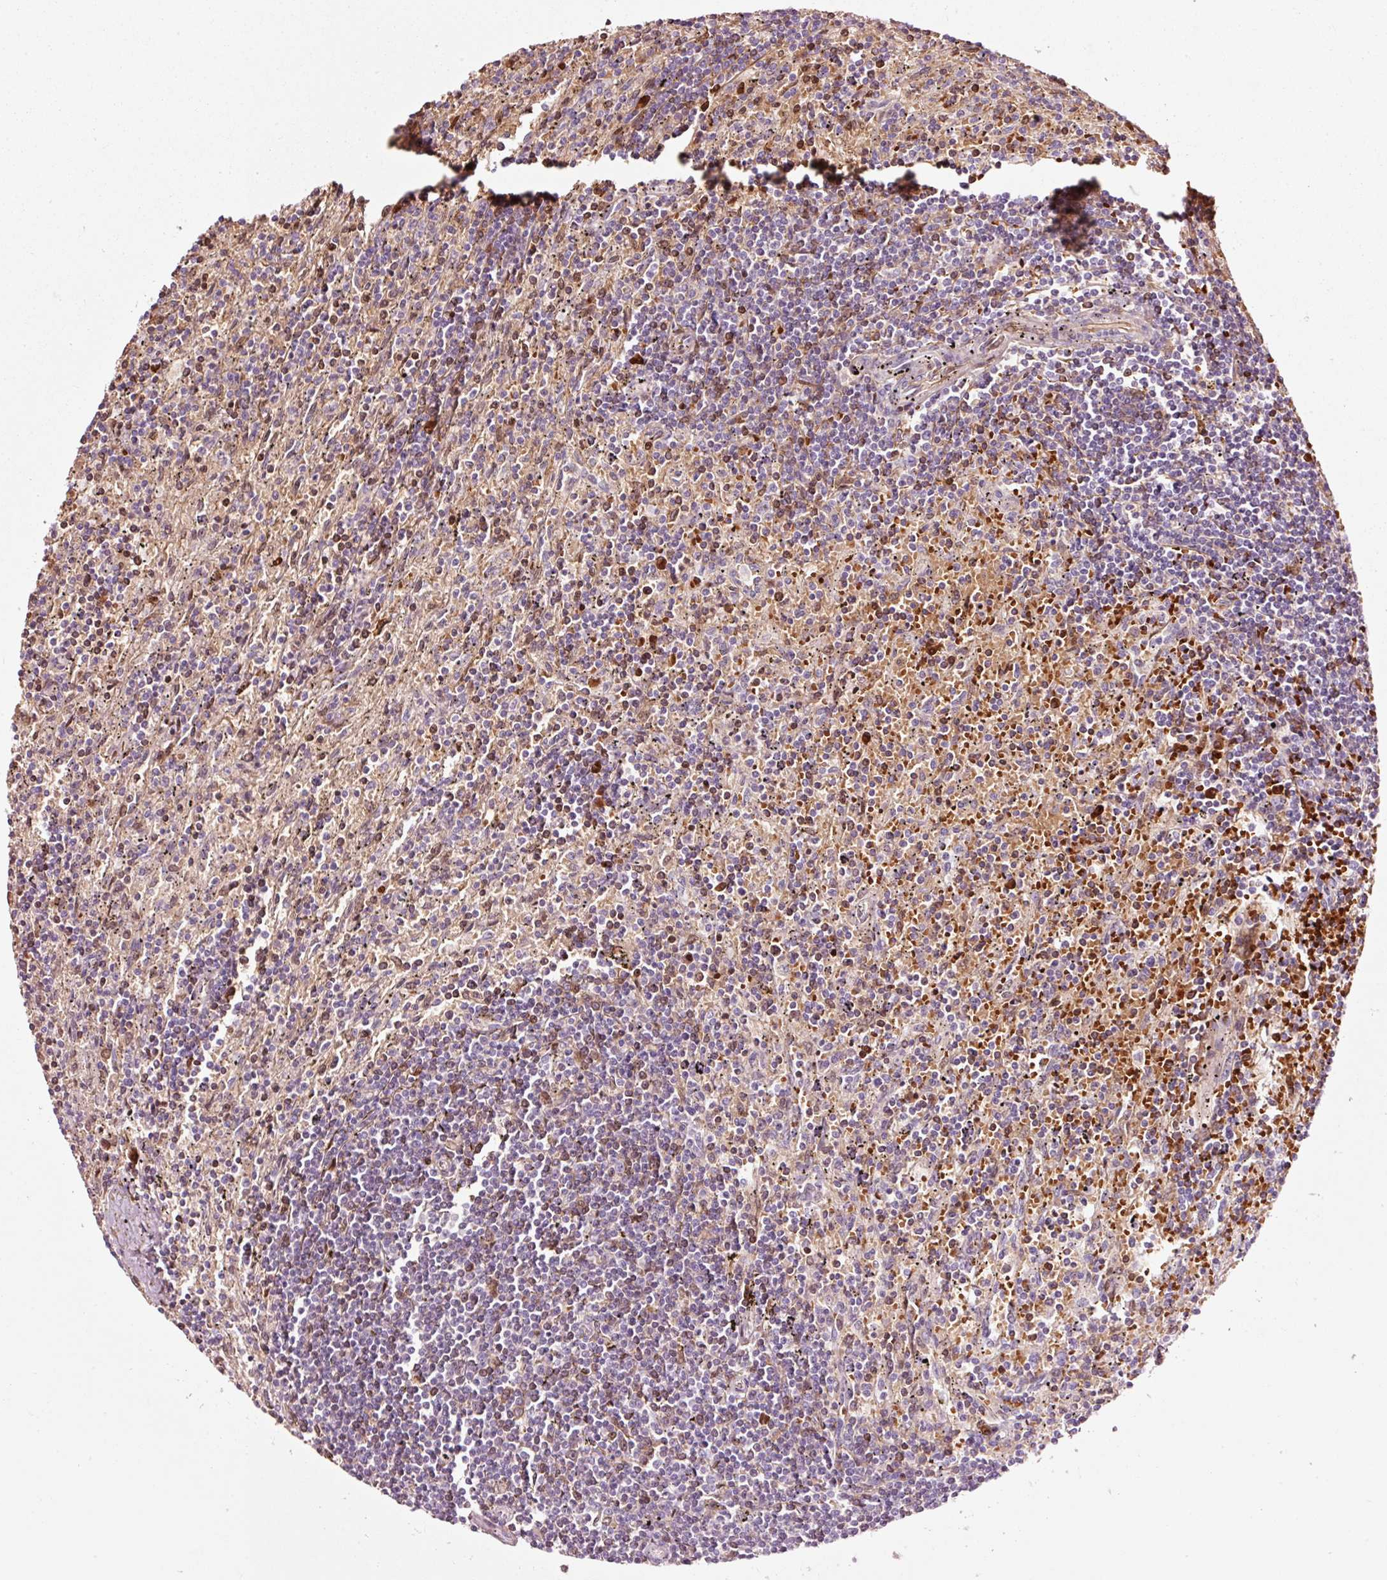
{"staining": {"intensity": "negative", "quantity": "none", "location": "none"}, "tissue": "lymphoma", "cell_type": "Tumor cells", "image_type": "cancer", "snomed": [{"axis": "morphology", "description": "Malignant lymphoma, non-Hodgkin's type, Low grade"}, {"axis": "topography", "description": "Spleen"}], "caption": "High magnification brightfield microscopy of lymphoma stained with DAB (3,3'-diaminobenzidine) (brown) and counterstained with hematoxylin (blue): tumor cells show no significant expression.", "gene": "LDHAL6B", "patient": {"sex": "male", "age": 76}}